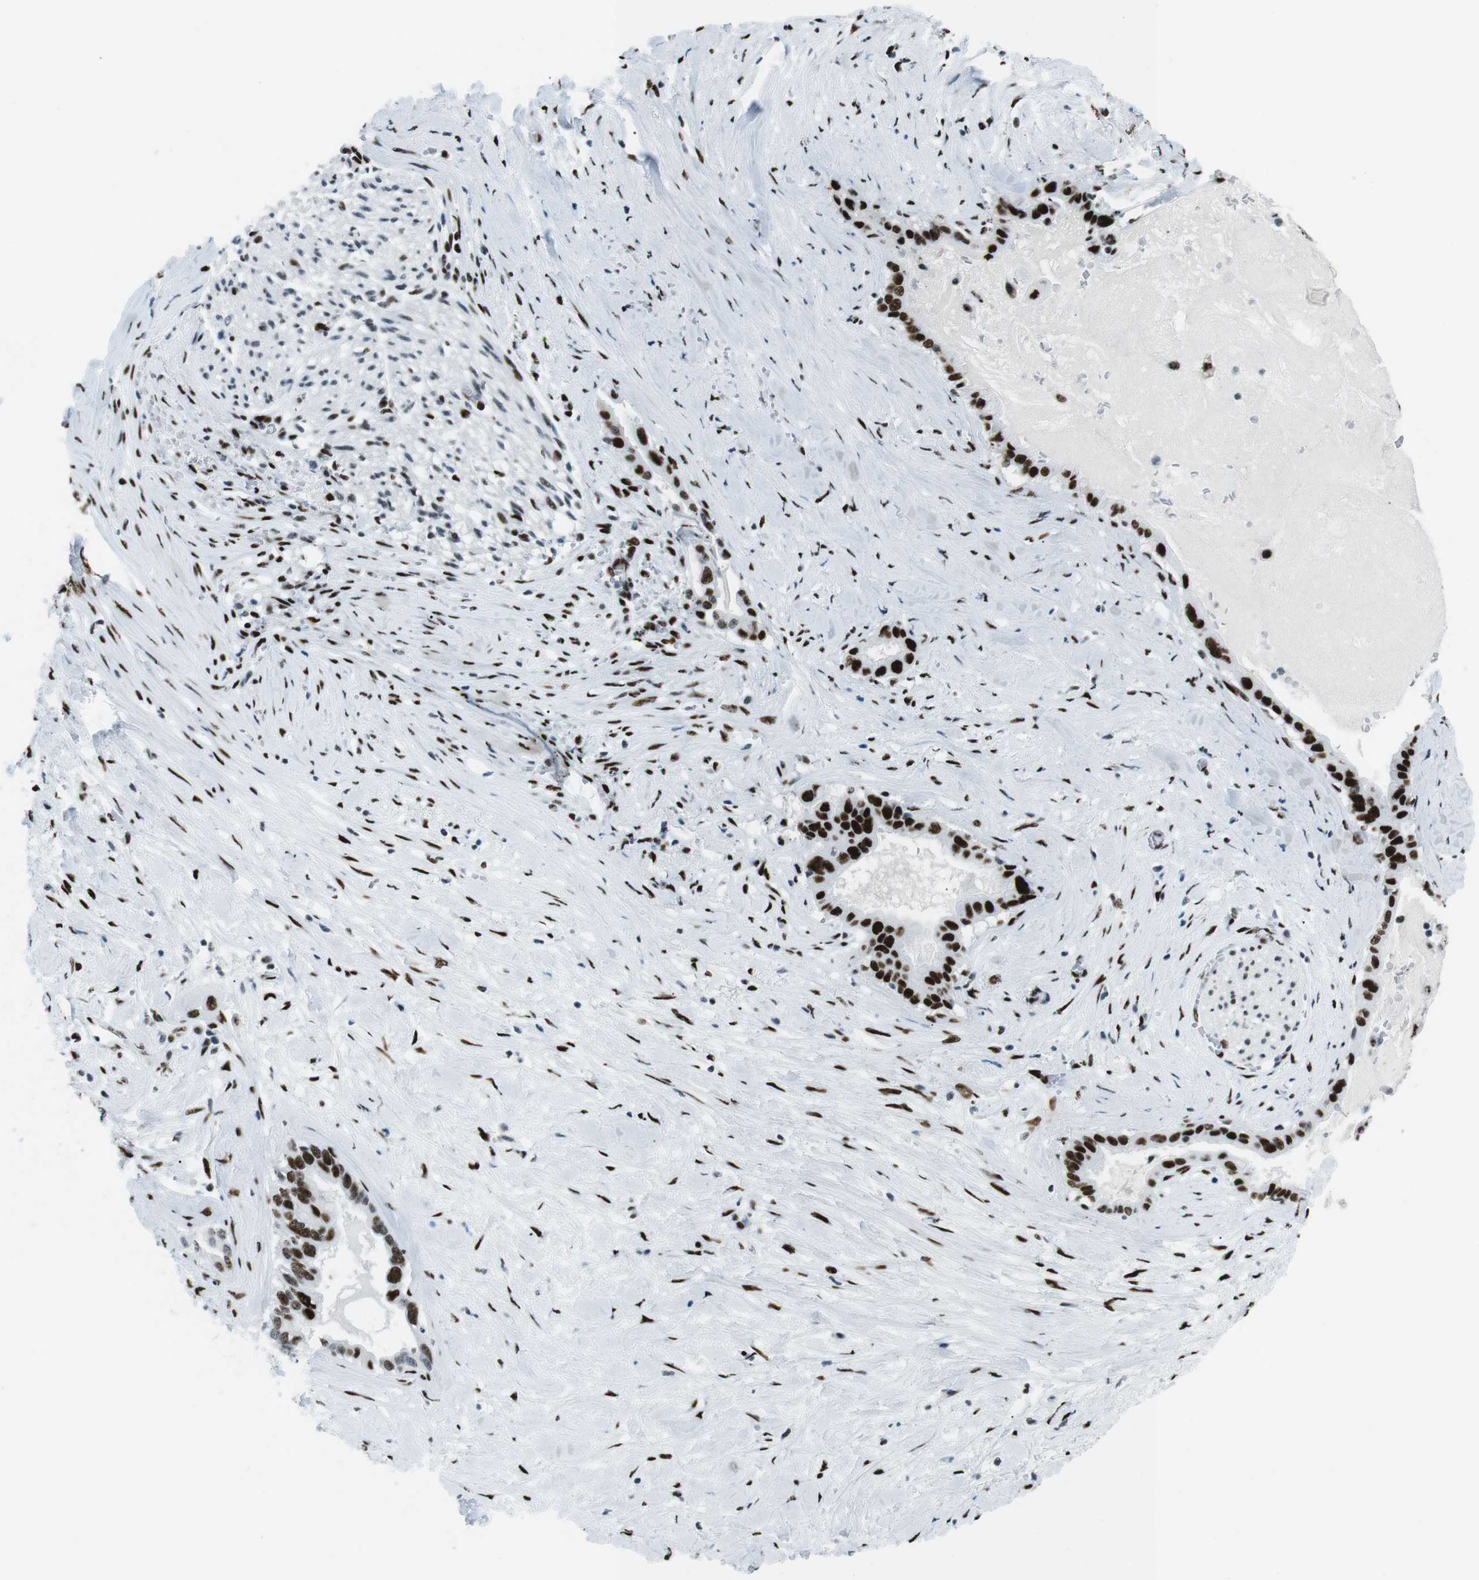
{"staining": {"intensity": "strong", "quantity": ">75%", "location": "nuclear"}, "tissue": "pancreatic cancer", "cell_type": "Tumor cells", "image_type": "cancer", "snomed": [{"axis": "morphology", "description": "Adenocarcinoma, NOS"}, {"axis": "topography", "description": "Pancreas"}], "caption": "Strong nuclear protein staining is present in approximately >75% of tumor cells in adenocarcinoma (pancreatic). The staining is performed using DAB brown chromogen to label protein expression. The nuclei are counter-stained blue using hematoxylin.", "gene": "PML", "patient": {"sex": "male", "age": 55}}